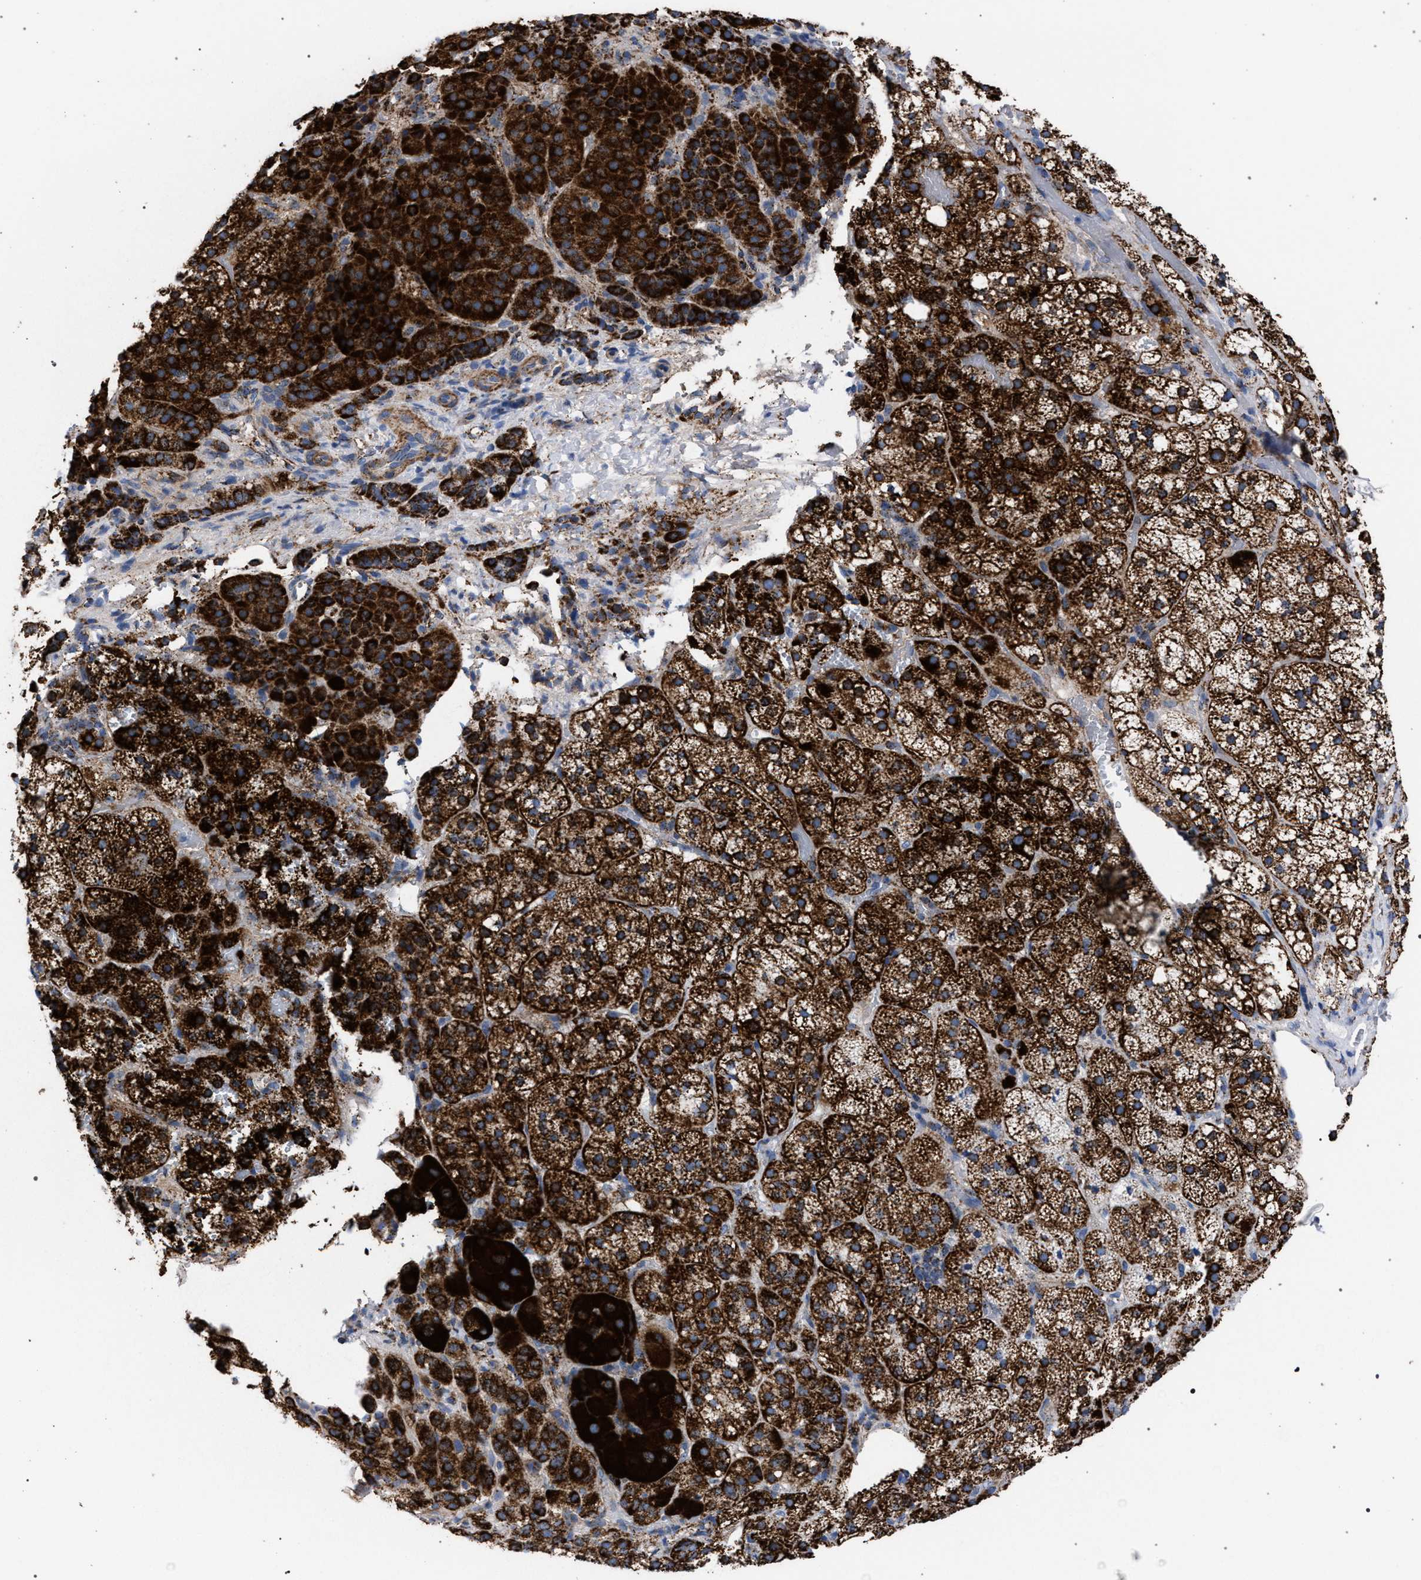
{"staining": {"intensity": "strong", "quantity": ">75%", "location": "cytoplasmic/membranous"}, "tissue": "adrenal gland", "cell_type": "Glandular cells", "image_type": "normal", "snomed": [{"axis": "morphology", "description": "Normal tissue, NOS"}, {"axis": "topography", "description": "Adrenal gland"}], "caption": "Immunohistochemical staining of unremarkable human adrenal gland exhibits strong cytoplasmic/membranous protein positivity in approximately >75% of glandular cells. (DAB (3,3'-diaminobenzidine) = brown stain, brightfield microscopy at high magnification).", "gene": "ACADS", "patient": {"sex": "female", "age": 59}}